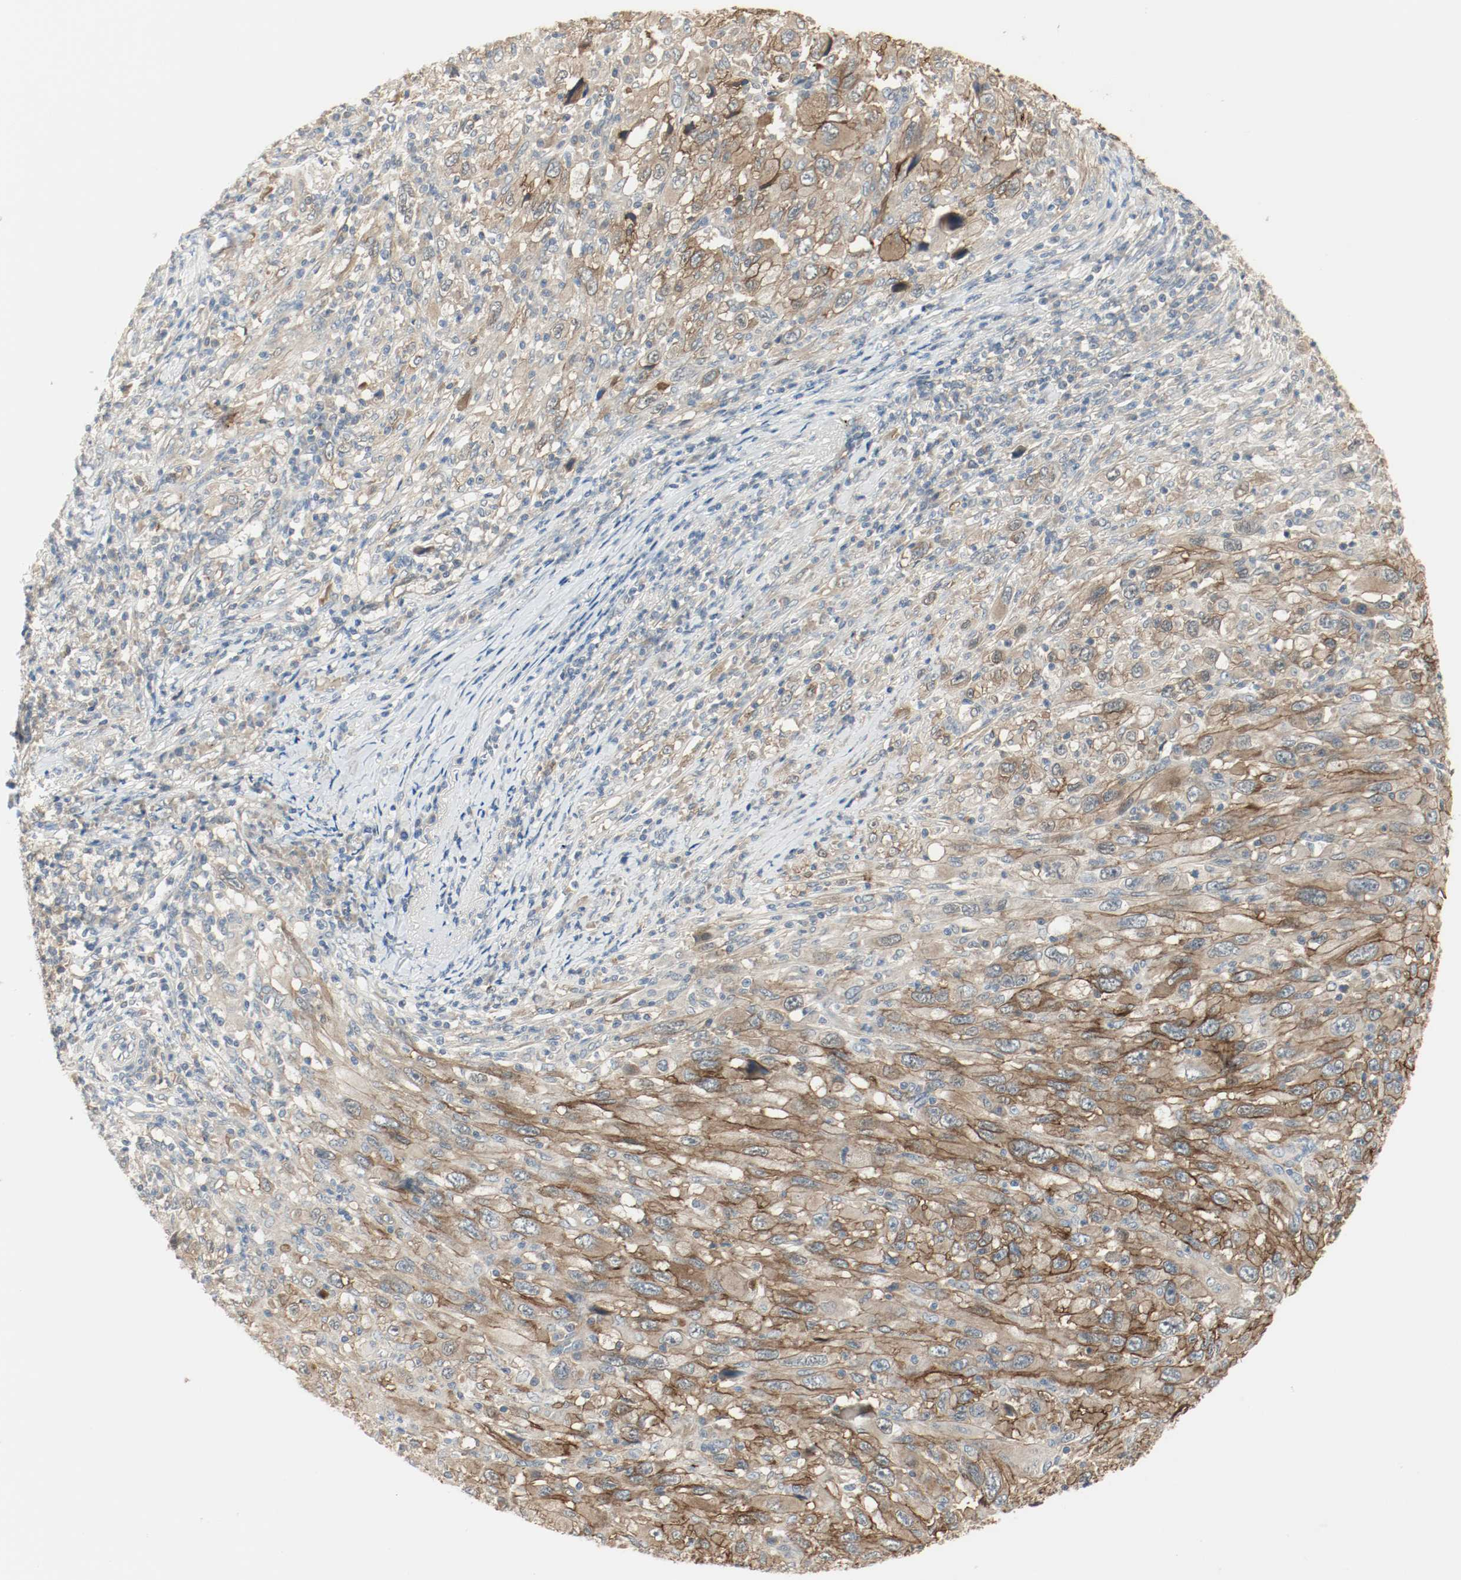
{"staining": {"intensity": "moderate", "quantity": ">75%", "location": "cytoplasmic/membranous"}, "tissue": "melanoma", "cell_type": "Tumor cells", "image_type": "cancer", "snomed": [{"axis": "morphology", "description": "Malignant melanoma, Metastatic site"}, {"axis": "topography", "description": "Skin"}], "caption": "Melanoma stained for a protein (brown) exhibits moderate cytoplasmic/membranous positive positivity in about >75% of tumor cells.", "gene": "MELTF", "patient": {"sex": "female", "age": 56}}